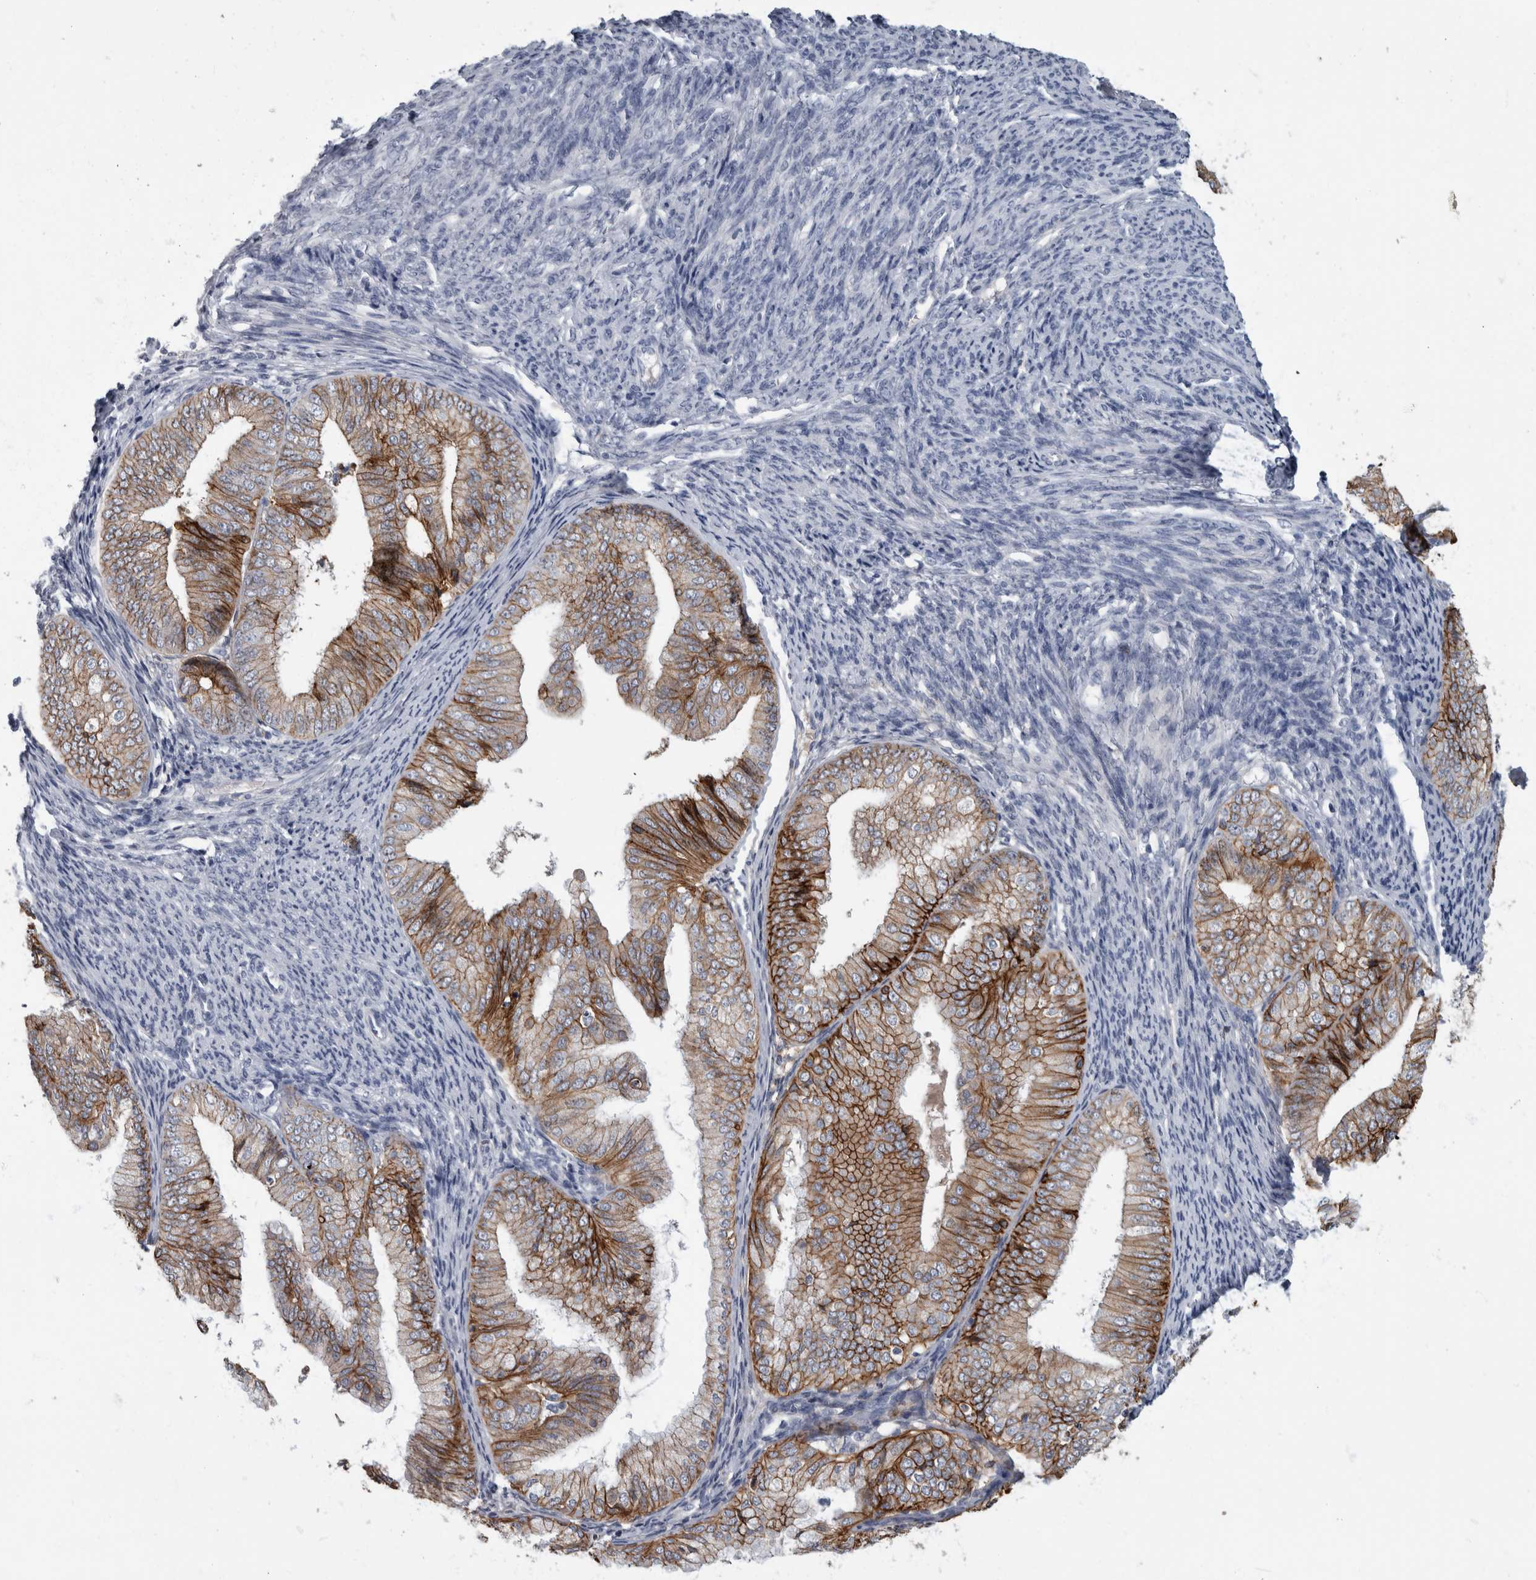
{"staining": {"intensity": "strong", "quantity": ">75%", "location": "cytoplasmic/membranous"}, "tissue": "endometrial cancer", "cell_type": "Tumor cells", "image_type": "cancer", "snomed": [{"axis": "morphology", "description": "Adenocarcinoma, NOS"}, {"axis": "topography", "description": "Endometrium"}], "caption": "Strong cytoplasmic/membranous staining for a protein is seen in about >75% of tumor cells of adenocarcinoma (endometrial) using IHC.", "gene": "DSG2", "patient": {"sex": "female", "age": 63}}